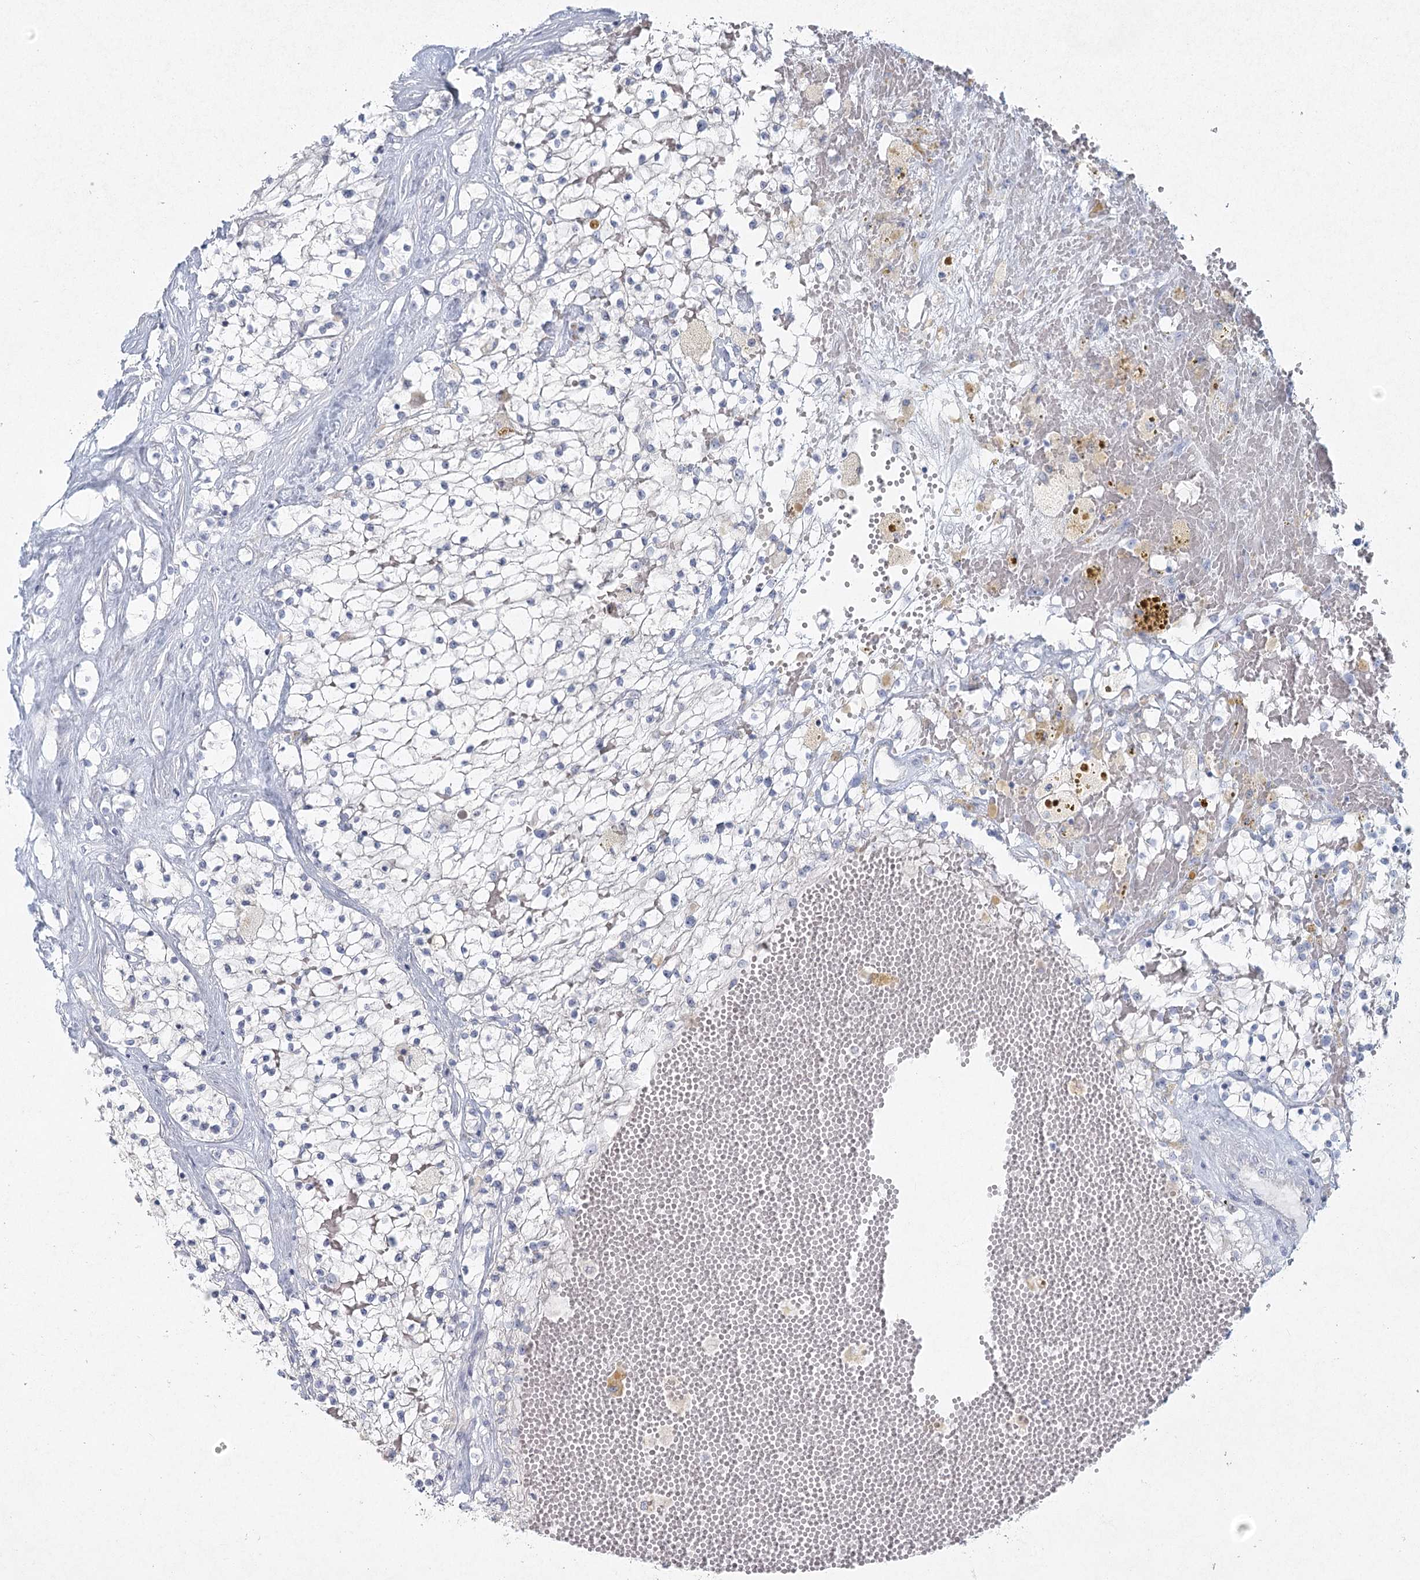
{"staining": {"intensity": "negative", "quantity": "none", "location": "none"}, "tissue": "renal cancer", "cell_type": "Tumor cells", "image_type": "cancer", "snomed": [{"axis": "morphology", "description": "Normal tissue, NOS"}, {"axis": "morphology", "description": "Adenocarcinoma, NOS"}, {"axis": "topography", "description": "Kidney"}], "caption": "A high-resolution micrograph shows immunohistochemistry staining of renal cancer (adenocarcinoma), which reveals no significant expression in tumor cells.", "gene": "LRP2BP", "patient": {"sex": "male", "age": 68}}